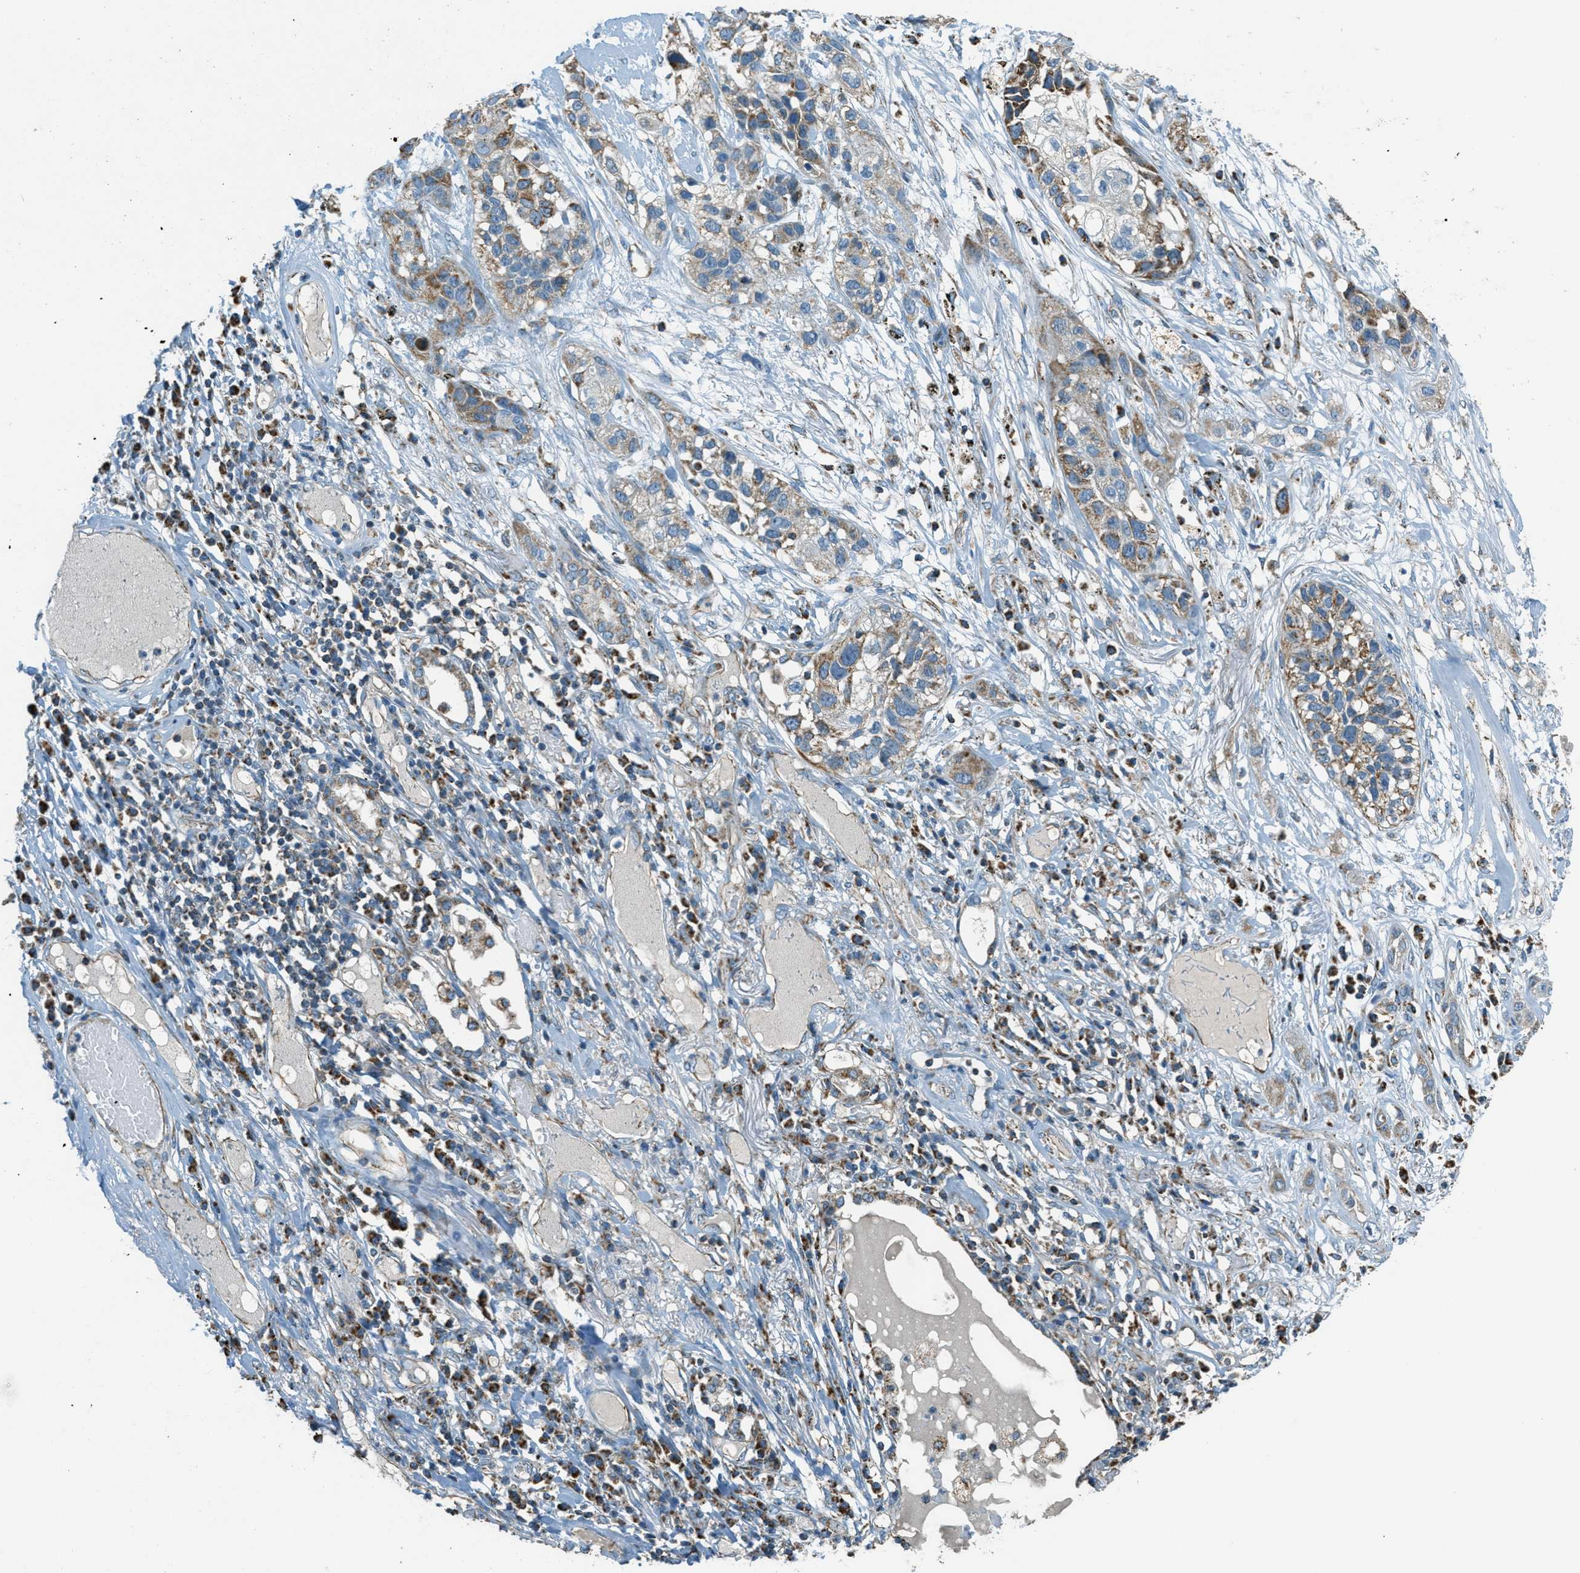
{"staining": {"intensity": "moderate", "quantity": "25%-75%", "location": "cytoplasmic/membranous"}, "tissue": "lung cancer", "cell_type": "Tumor cells", "image_type": "cancer", "snomed": [{"axis": "morphology", "description": "Squamous cell carcinoma, NOS"}, {"axis": "topography", "description": "Lung"}], "caption": "Tumor cells demonstrate medium levels of moderate cytoplasmic/membranous positivity in approximately 25%-75% of cells in human lung cancer. (IHC, brightfield microscopy, high magnification).", "gene": "CHST15", "patient": {"sex": "male", "age": 71}}